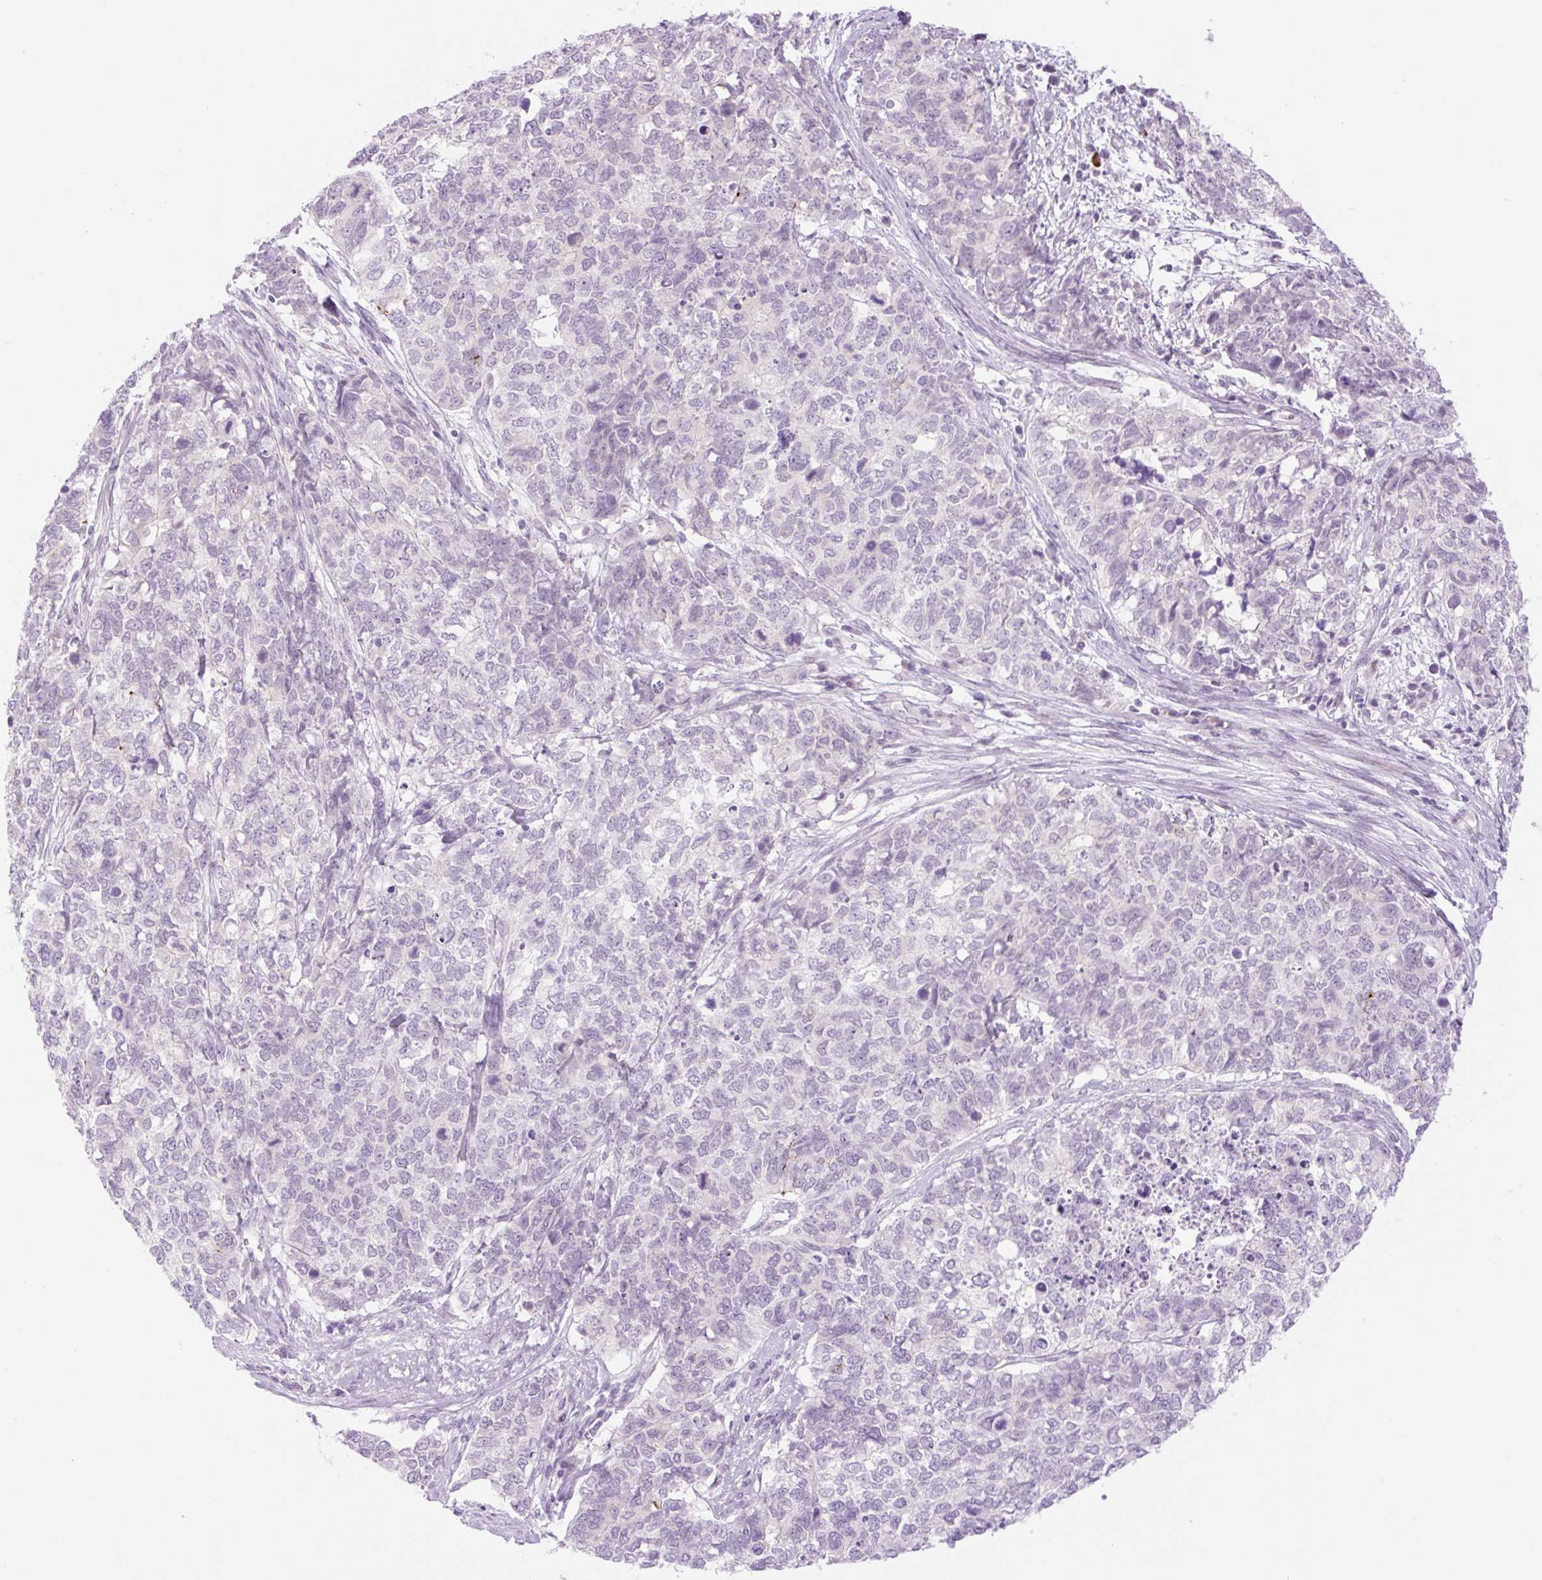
{"staining": {"intensity": "negative", "quantity": "none", "location": "none"}, "tissue": "cervical cancer", "cell_type": "Tumor cells", "image_type": "cancer", "snomed": [{"axis": "morphology", "description": "Squamous cell carcinoma, NOS"}, {"axis": "topography", "description": "Cervix"}], "caption": "Tumor cells are negative for brown protein staining in cervical squamous cell carcinoma.", "gene": "SPRYD4", "patient": {"sex": "female", "age": 63}}